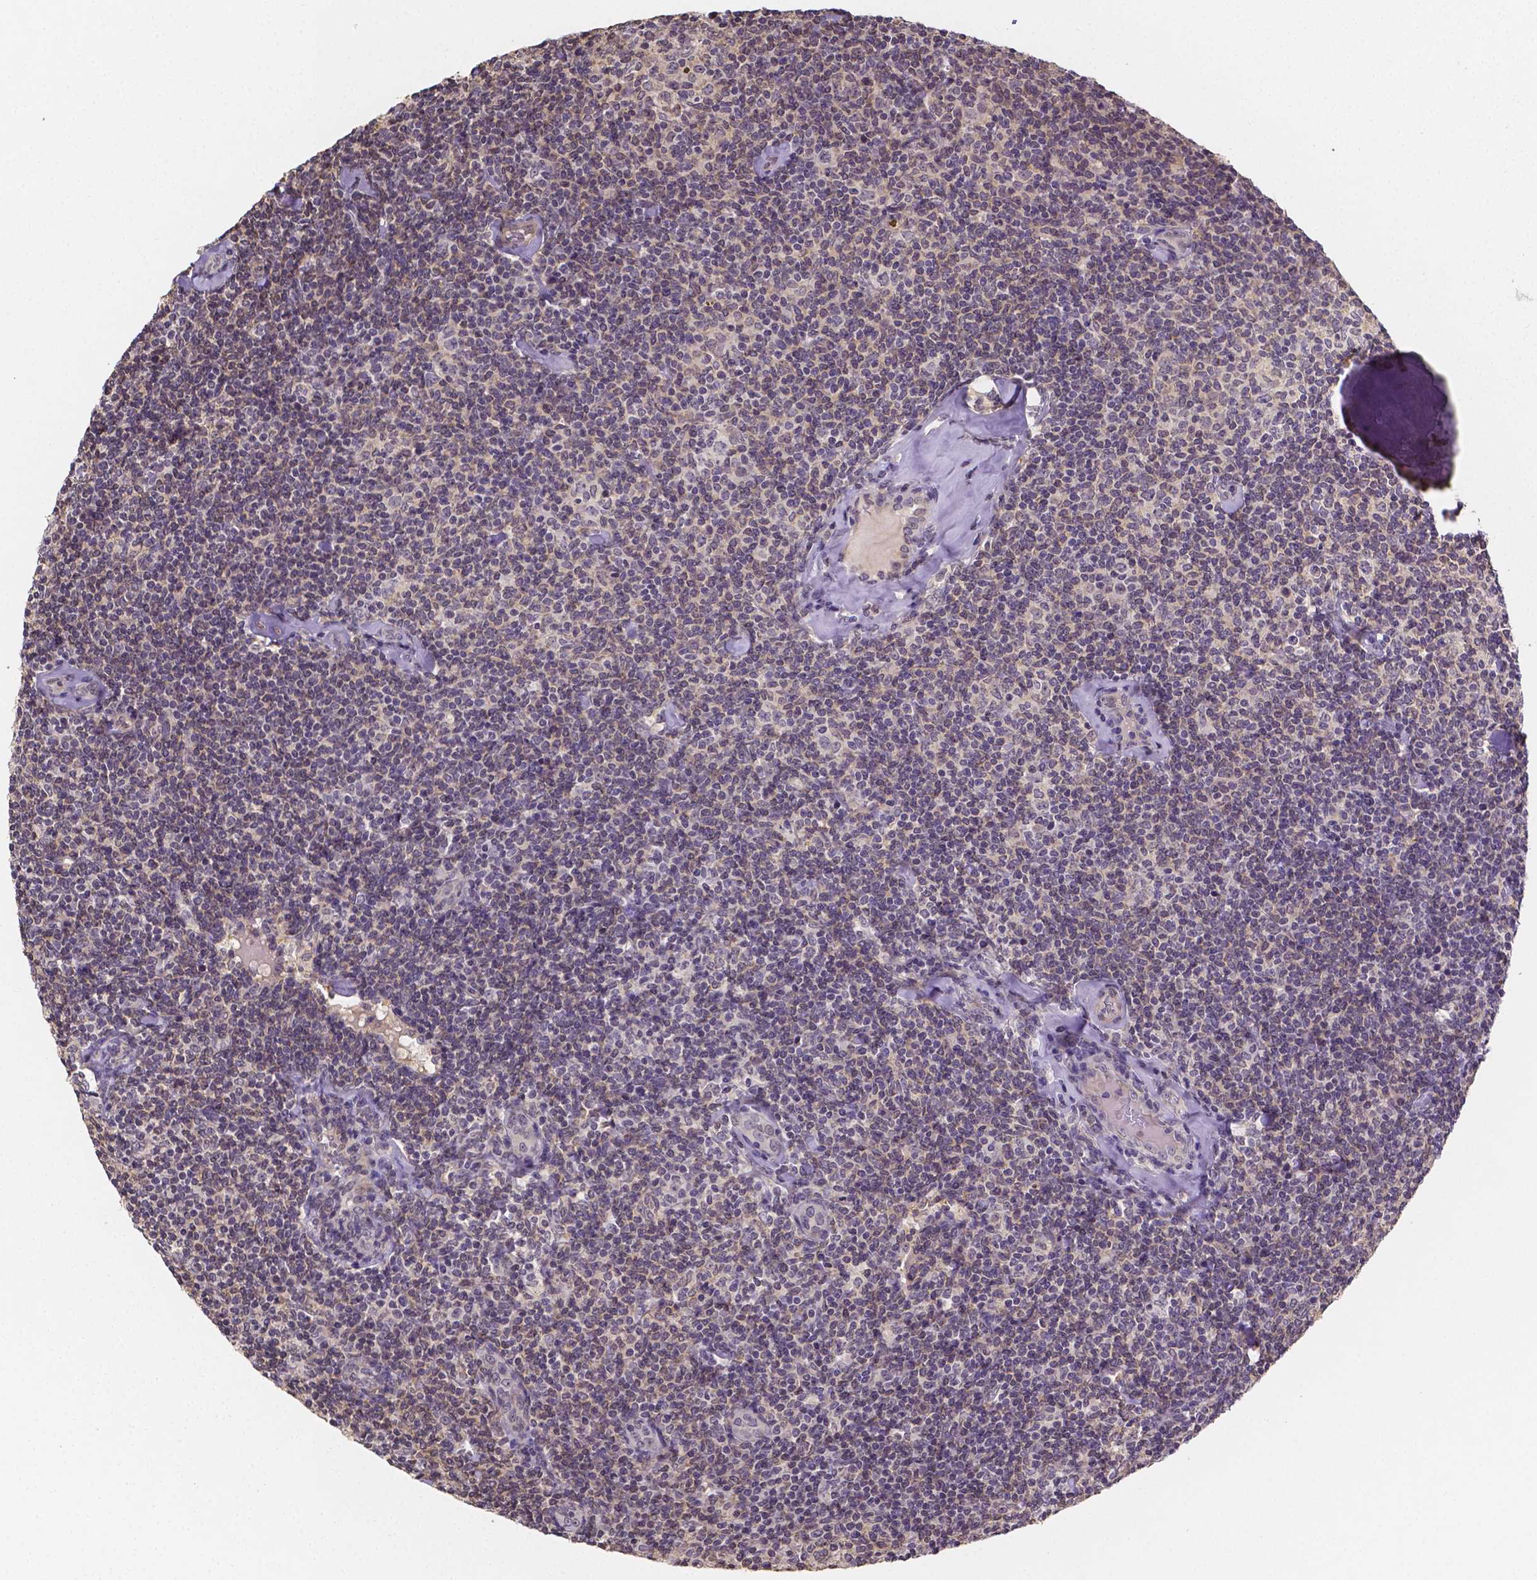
{"staining": {"intensity": "negative", "quantity": "none", "location": "none"}, "tissue": "lymphoma", "cell_type": "Tumor cells", "image_type": "cancer", "snomed": [{"axis": "morphology", "description": "Malignant lymphoma, non-Hodgkin's type, Low grade"}, {"axis": "topography", "description": "Lymph node"}], "caption": "Malignant lymphoma, non-Hodgkin's type (low-grade) stained for a protein using immunohistochemistry (IHC) displays no positivity tumor cells.", "gene": "NRGN", "patient": {"sex": "female", "age": 56}}